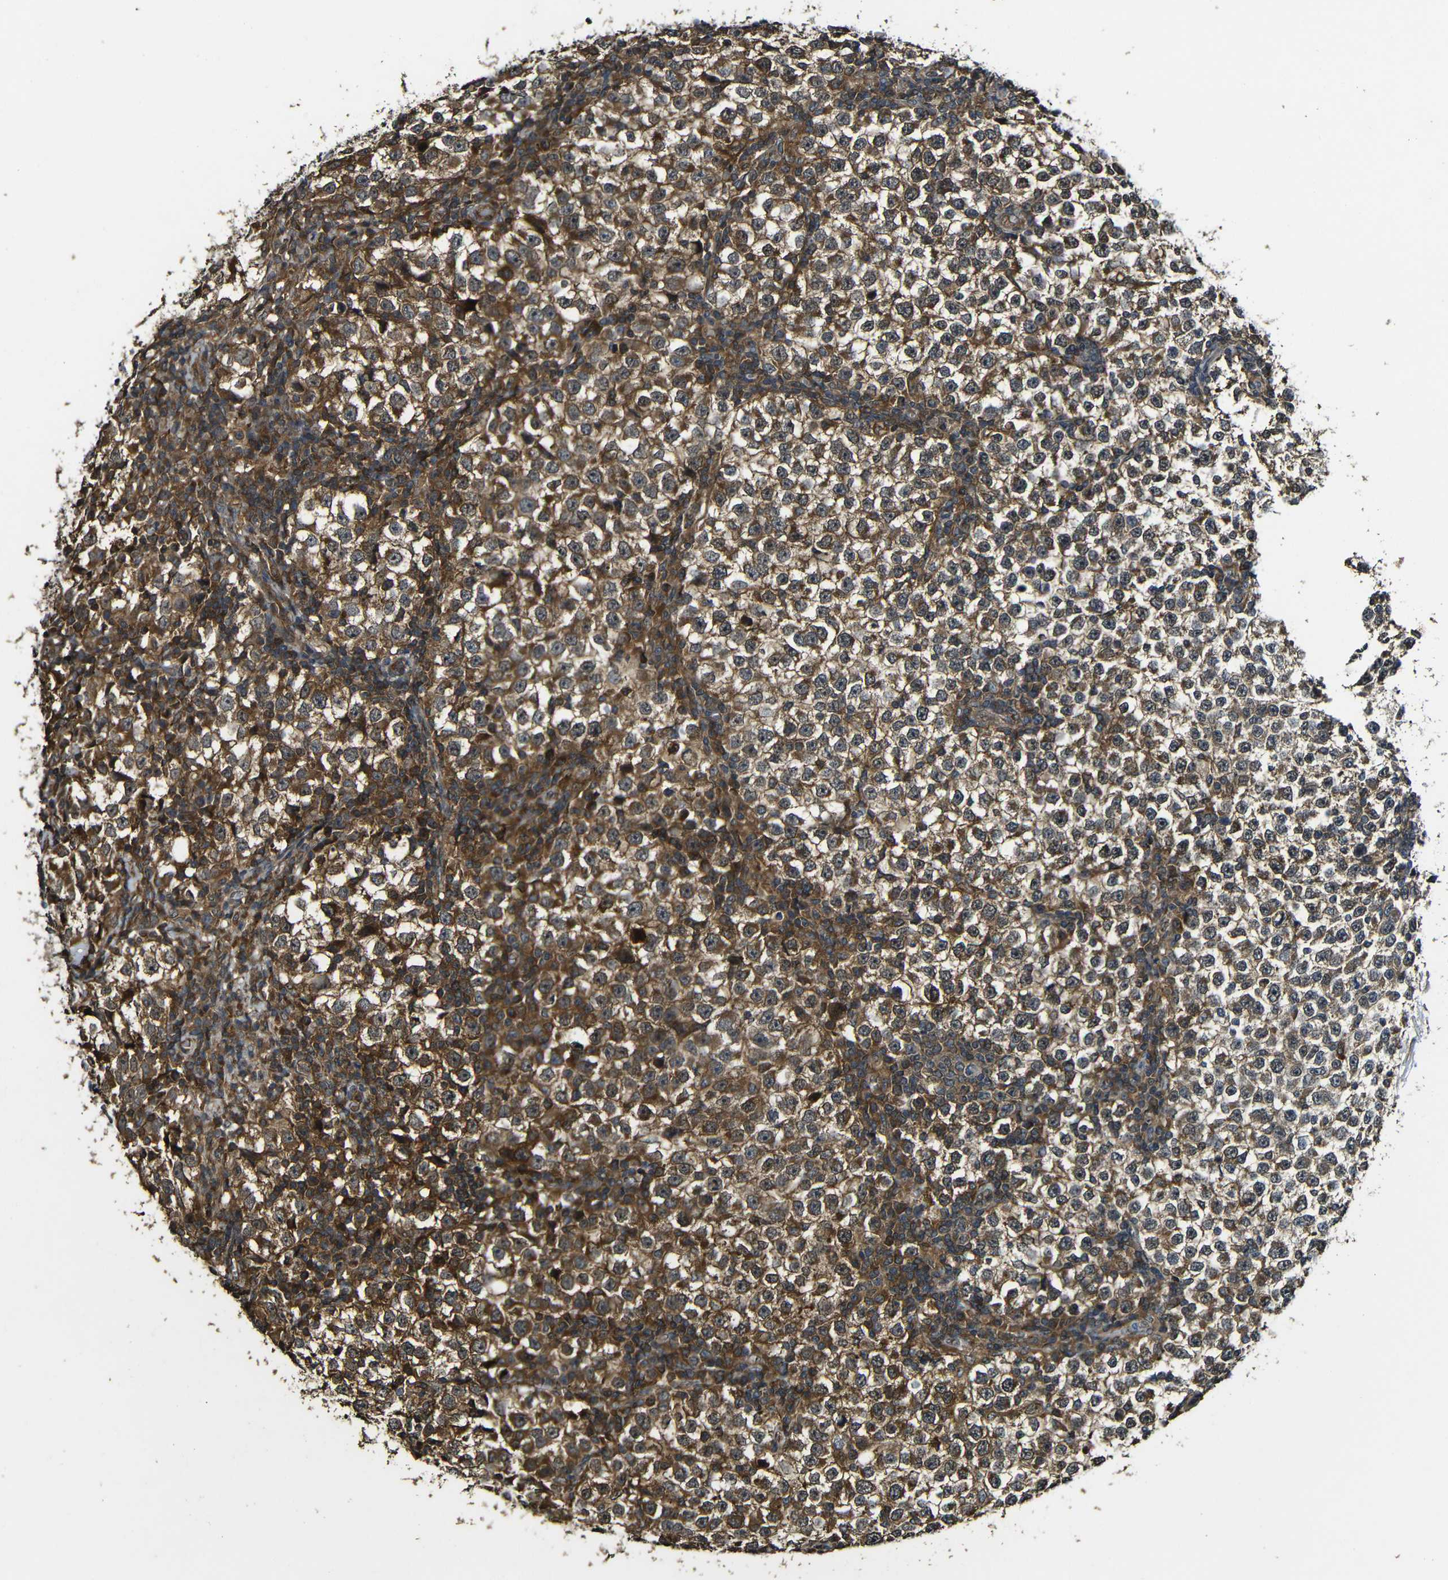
{"staining": {"intensity": "strong", "quantity": ">75%", "location": "cytoplasmic/membranous"}, "tissue": "testis cancer", "cell_type": "Tumor cells", "image_type": "cancer", "snomed": [{"axis": "morphology", "description": "Seminoma, NOS"}, {"axis": "topography", "description": "Testis"}], "caption": "Testis seminoma was stained to show a protein in brown. There is high levels of strong cytoplasmic/membranous expression in about >75% of tumor cells.", "gene": "CASP8", "patient": {"sex": "male", "age": 65}}